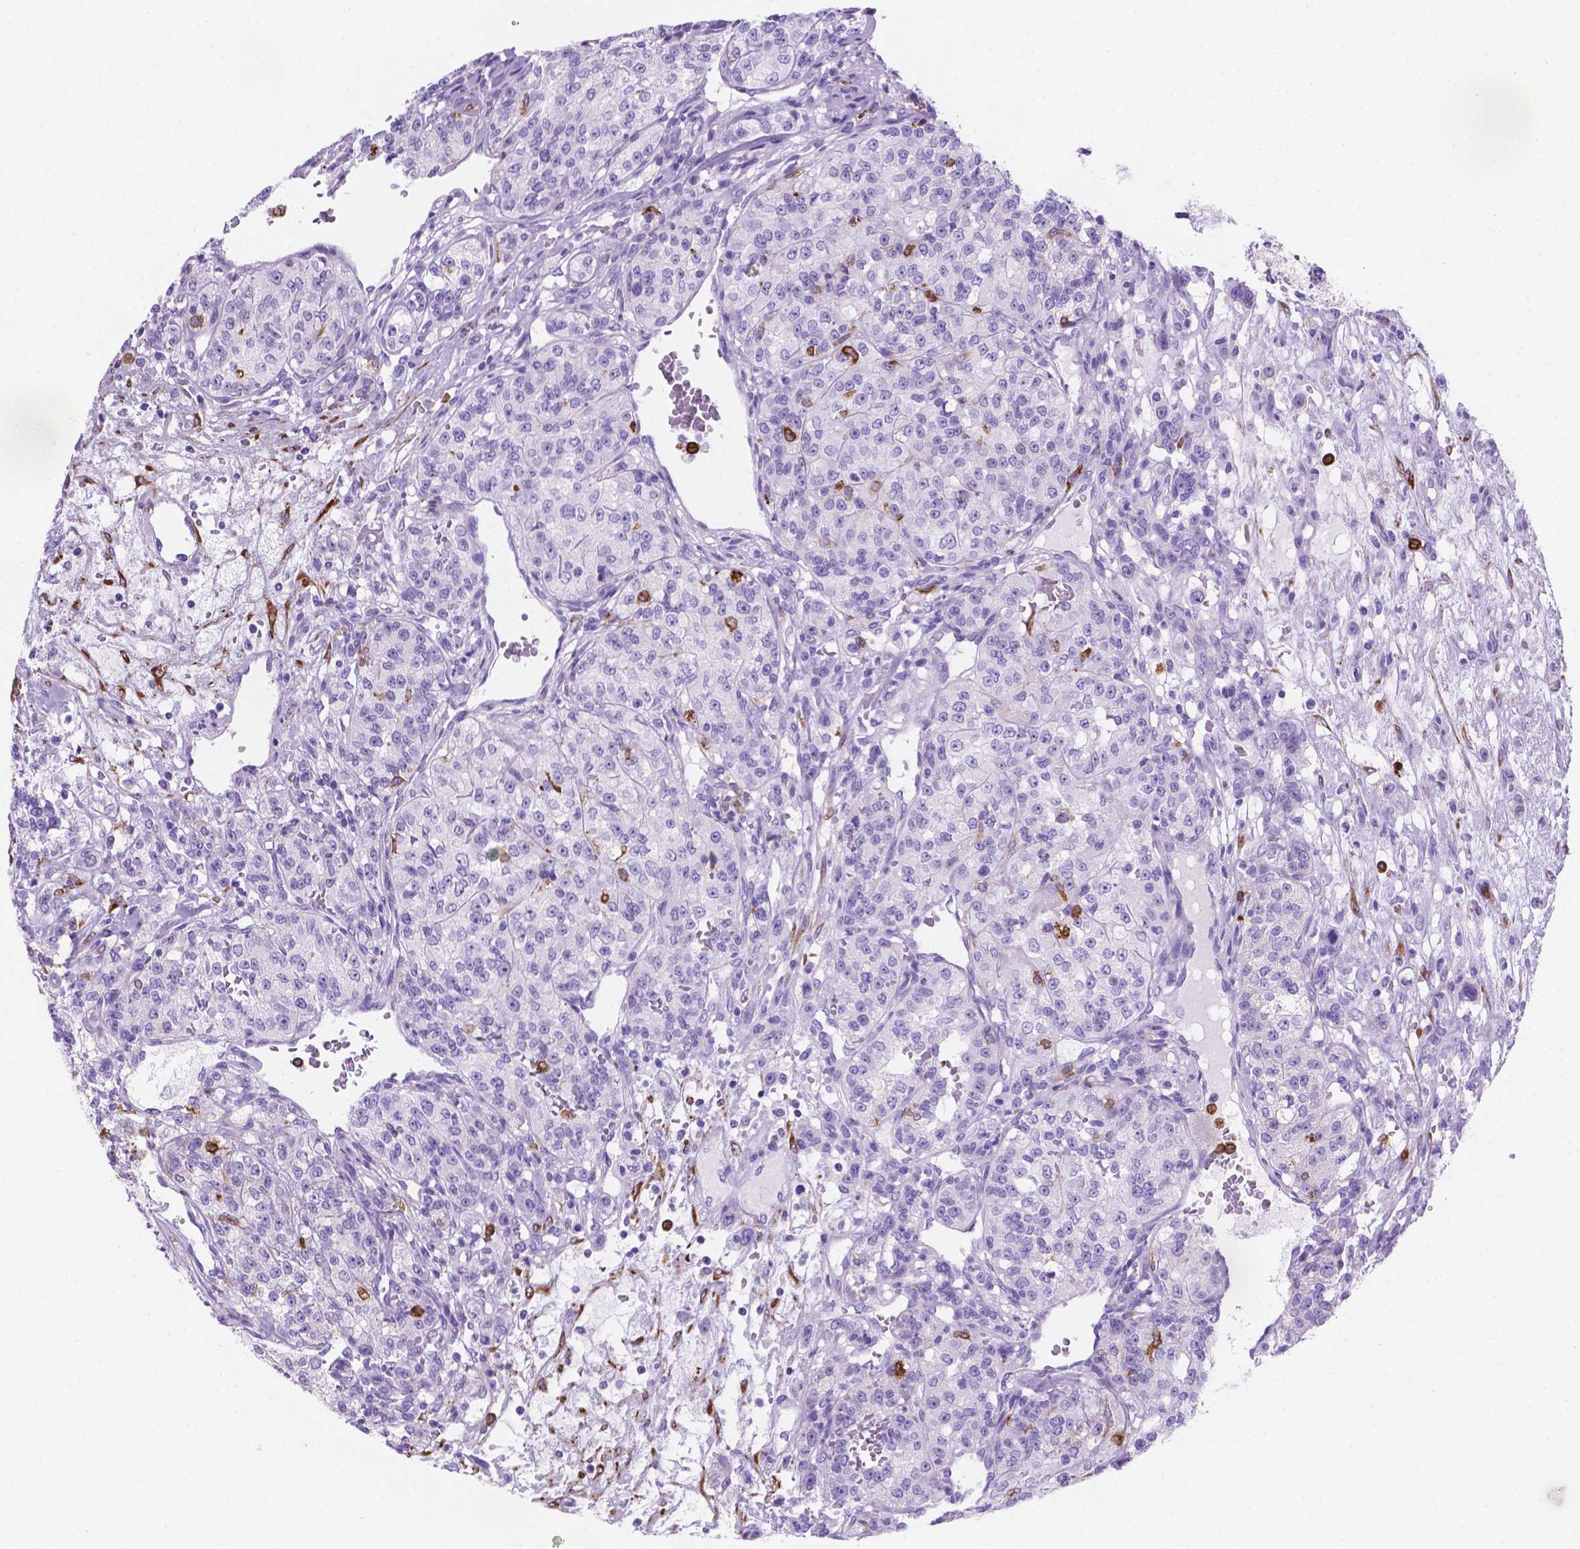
{"staining": {"intensity": "negative", "quantity": "none", "location": "none"}, "tissue": "renal cancer", "cell_type": "Tumor cells", "image_type": "cancer", "snomed": [{"axis": "morphology", "description": "Adenocarcinoma, NOS"}, {"axis": "topography", "description": "Kidney"}], "caption": "The histopathology image exhibits no staining of tumor cells in renal cancer (adenocarcinoma).", "gene": "MACF1", "patient": {"sex": "female", "age": 63}}